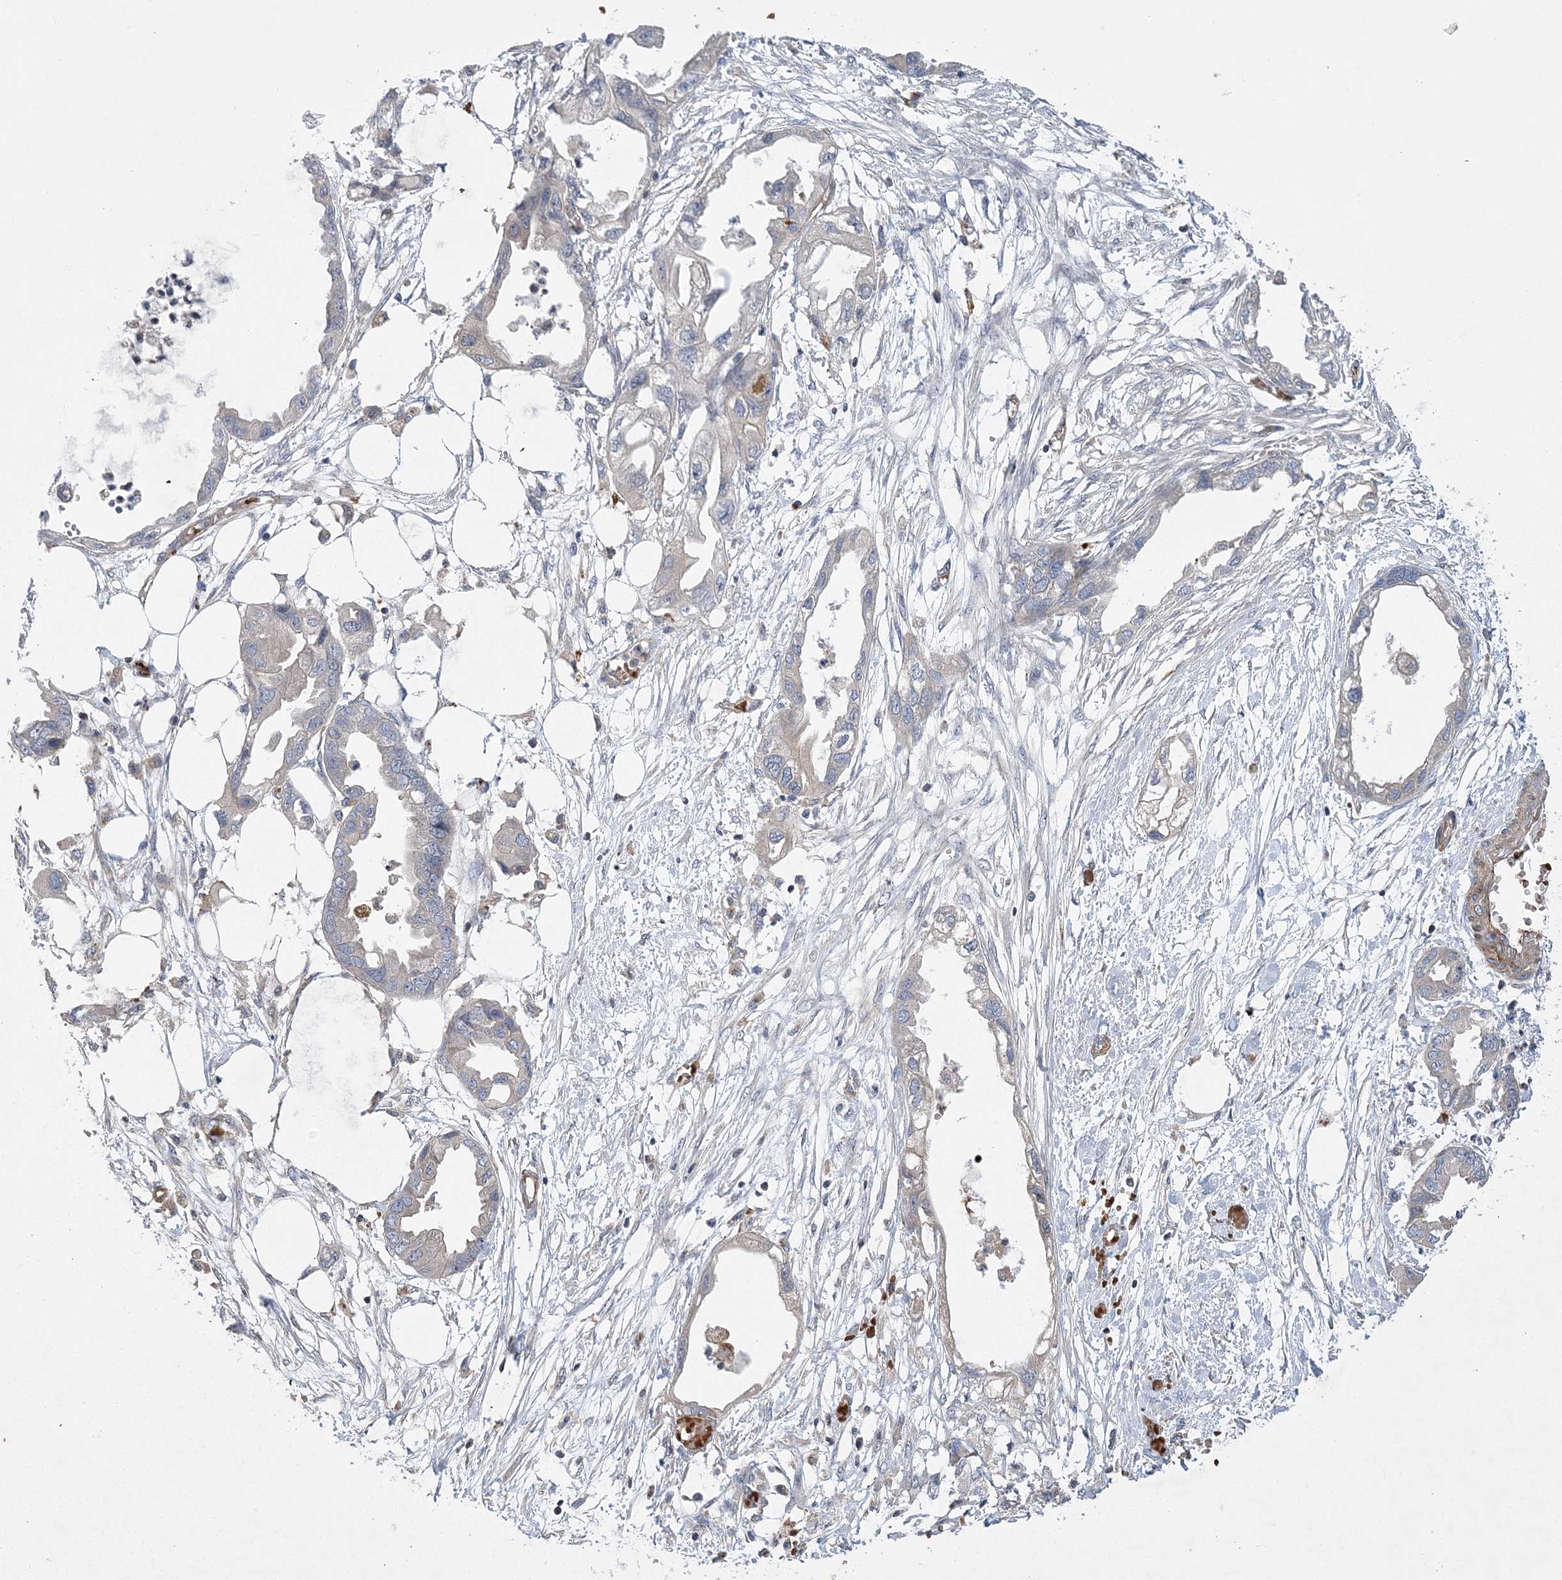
{"staining": {"intensity": "negative", "quantity": "none", "location": "none"}, "tissue": "endometrial cancer", "cell_type": "Tumor cells", "image_type": "cancer", "snomed": [{"axis": "morphology", "description": "Adenocarcinoma, NOS"}, {"axis": "morphology", "description": "Adenocarcinoma, metastatic, NOS"}, {"axis": "topography", "description": "Adipose tissue"}, {"axis": "topography", "description": "Endometrium"}], "caption": "This is a histopathology image of immunohistochemistry (IHC) staining of endometrial adenocarcinoma, which shows no expression in tumor cells.", "gene": "CALN1", "patient": {"sex": "female", "age": 67}}